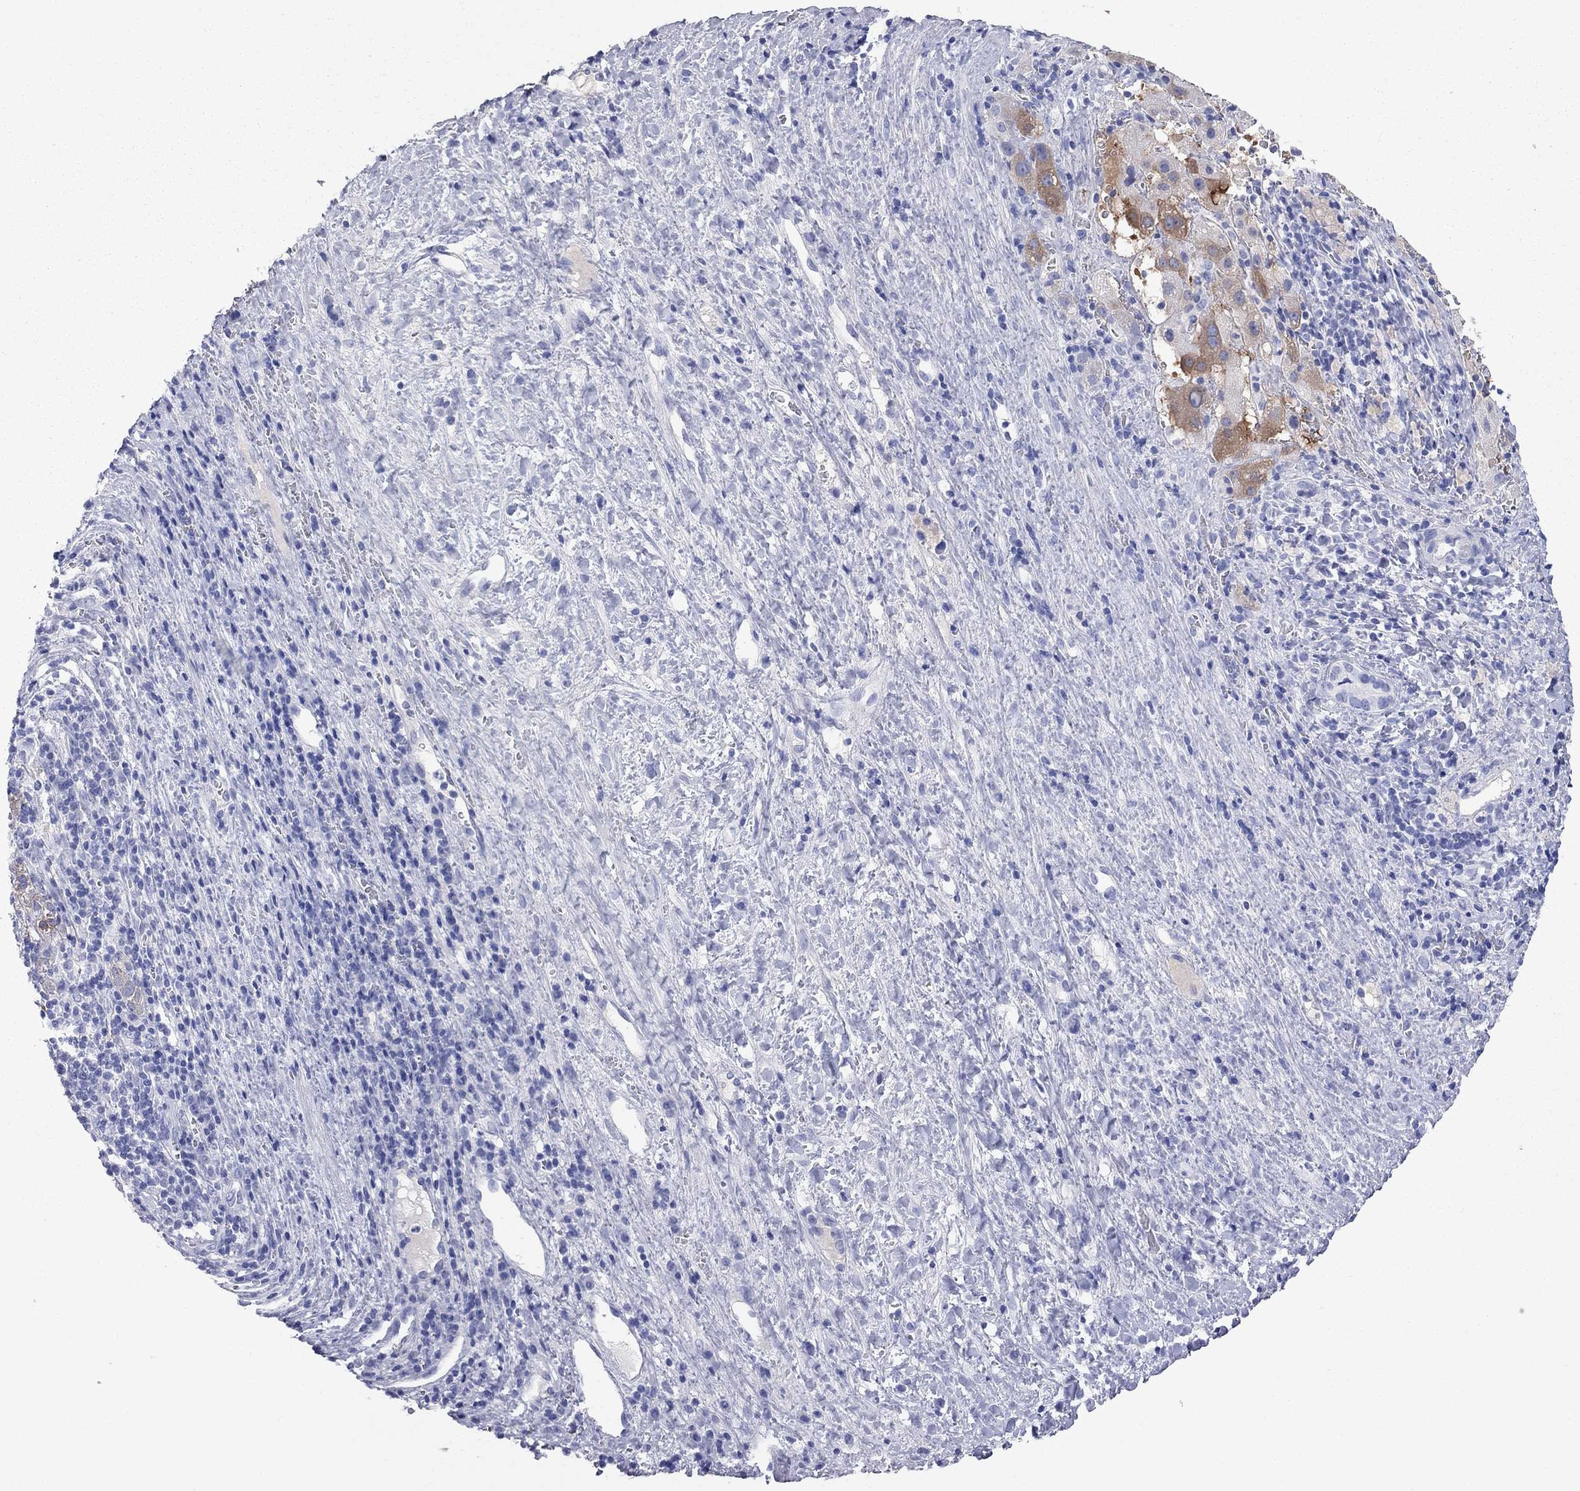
{"staining": {"intensity": "moderate", "quantity": "<25%", "location": "cytoplasmic/membranous"}, "tissue": "liver cancer", "cell_type": "Tumor cells", "image_type": "cancer", "snomed": [{"axis": "morphology", "description": "Carcinoma, Hepatocellular, NOS"}, {"axis": "topography", "description": "Liver"}], "caption": "An IHC micrograph of tumor tissue is shown. Protein staining in brown highlights moderate cytoplasmic/membranous positivity in hepatocellular carcinoma (liver) within tumor cells.", "gene": "AOX1", "patient": {"sex": "female", "age": 60}}